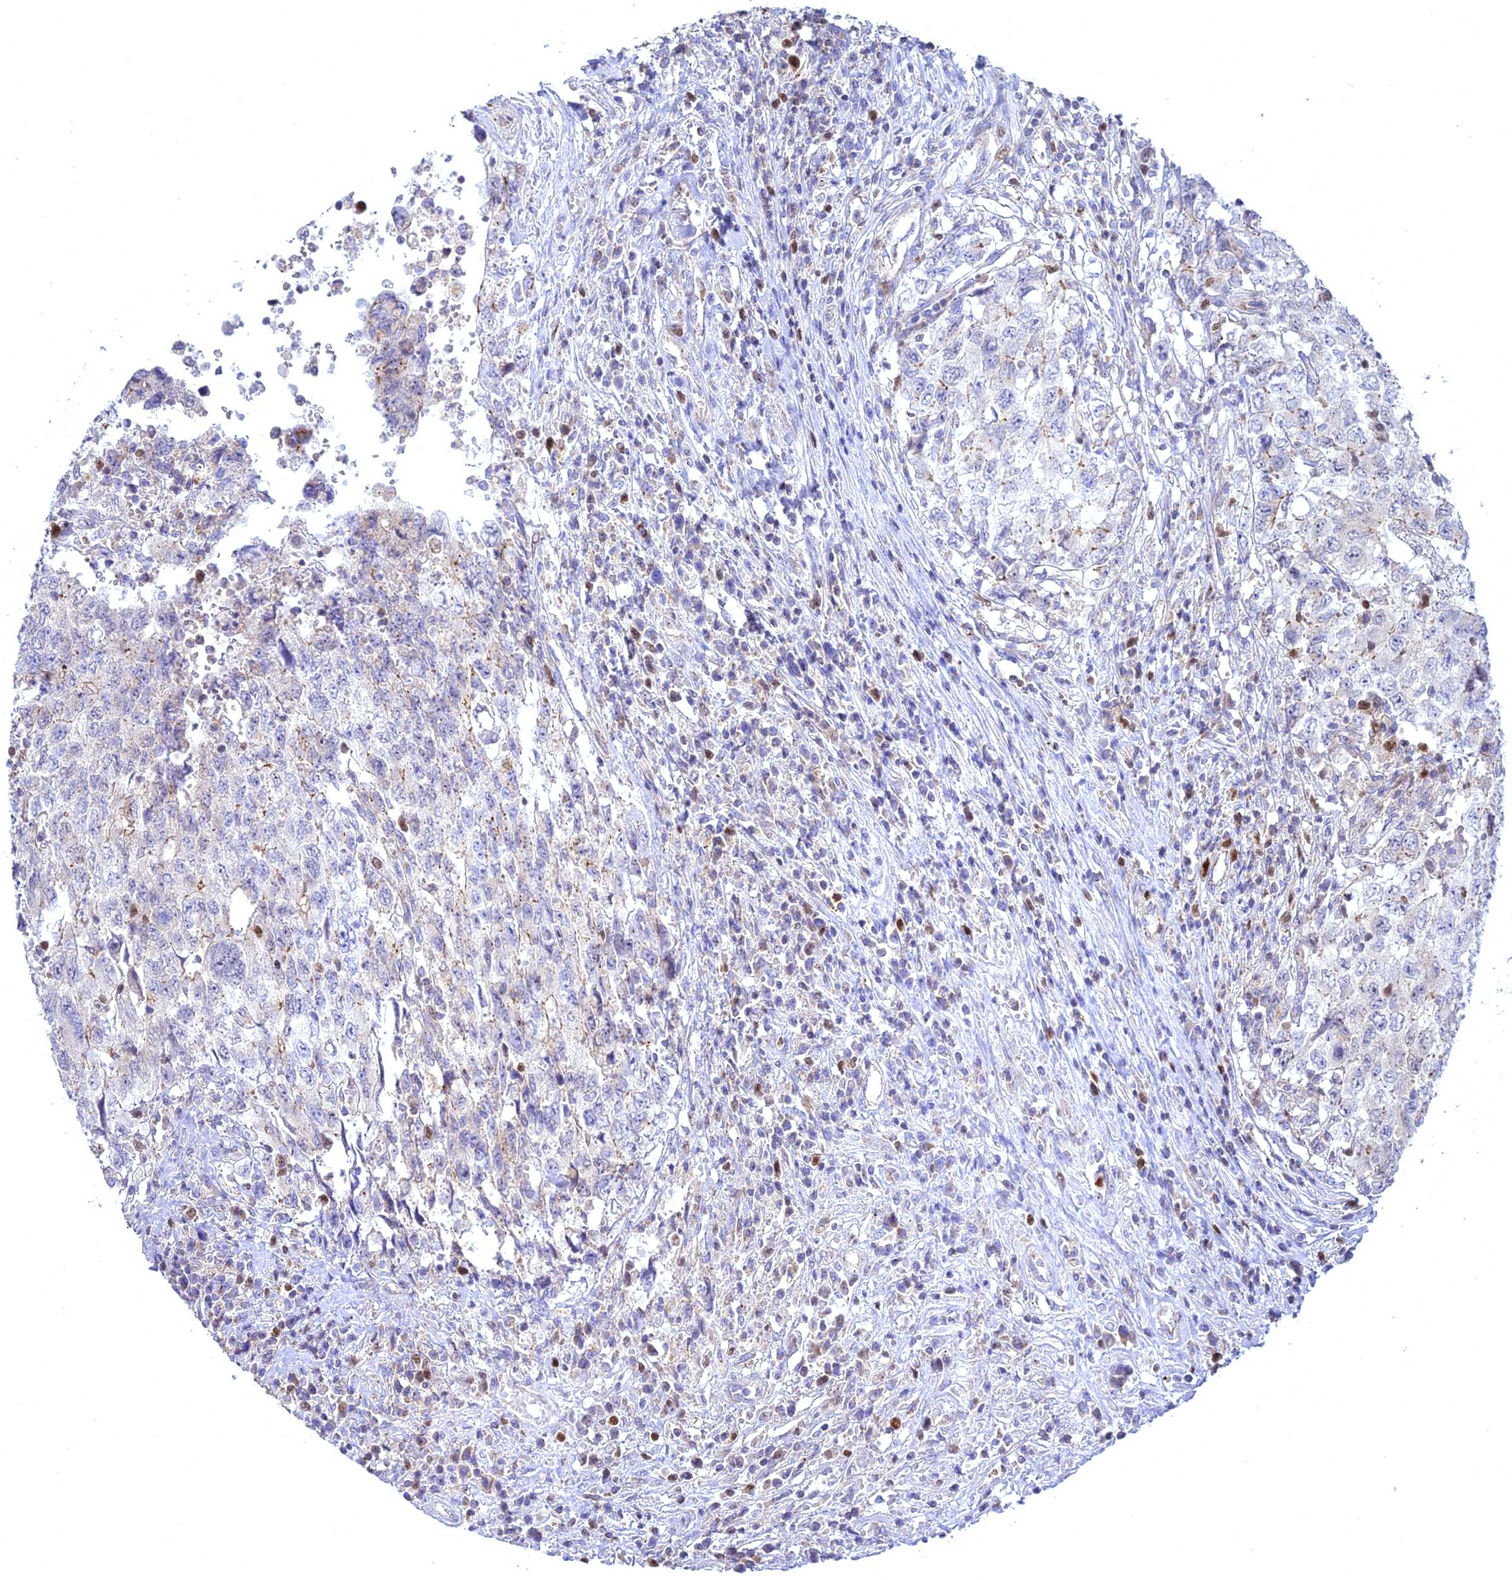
{"staining": {"intensity": "weak", "quantity": "<25%", "location": "cytoplasmic/membranous"}, "tissue": "testis cancer", "cell_type": "Tumor cells", "image_type": "cancer", "snomed": [{"axis": "morphology", "description": "Carcinoma, Embryonal, NOS"}, {"axis": "topography", "description": "Testis"}], "caption": "Tumor cells are negative for protein expression in human testis embryonal carcinoma. (Brightfield microscopy of DAB (3,3'-diaminobenzidine) immunohistochemistry (IHC) at high magnification).", "gene": "CENPV", "patient": {"sex": "male", "age": 34}}